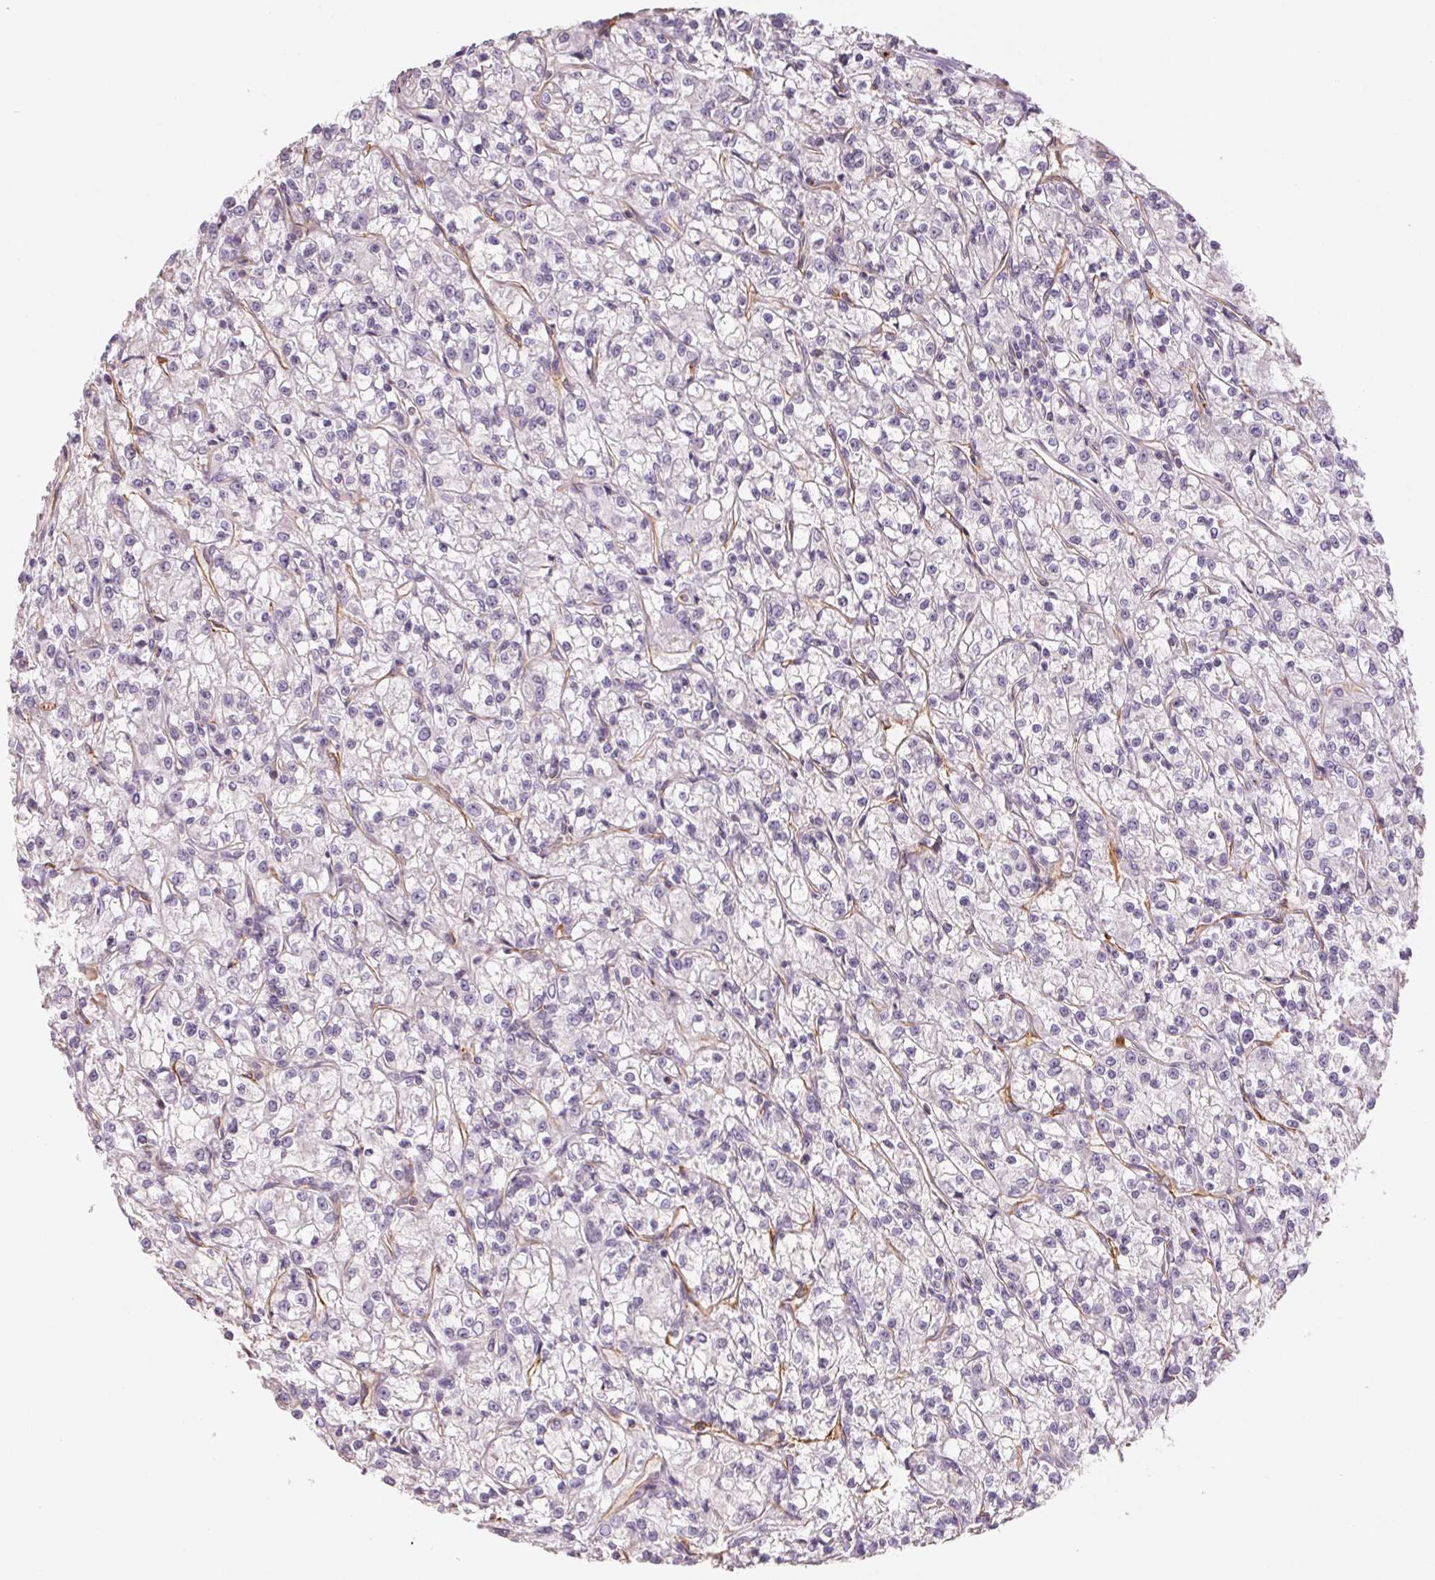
{"staining": {"intensity": "negative", "quantity": "none", "location": "none"}, "tissue": "renal cancer", "cell_type": "Tumor cells", "image_type": "cancer", "snomed": [{"axis": "morphology", "description": "Adenocarcinoma, NOS"}, {"axis": "topography", "description": "Kidney"}], "caption": "An image of renal cancer stained for a protein displays no brown staining in tumor cells.", "gene": "ANKRD13B", "patient": {"sex": "female", "age": 59}}